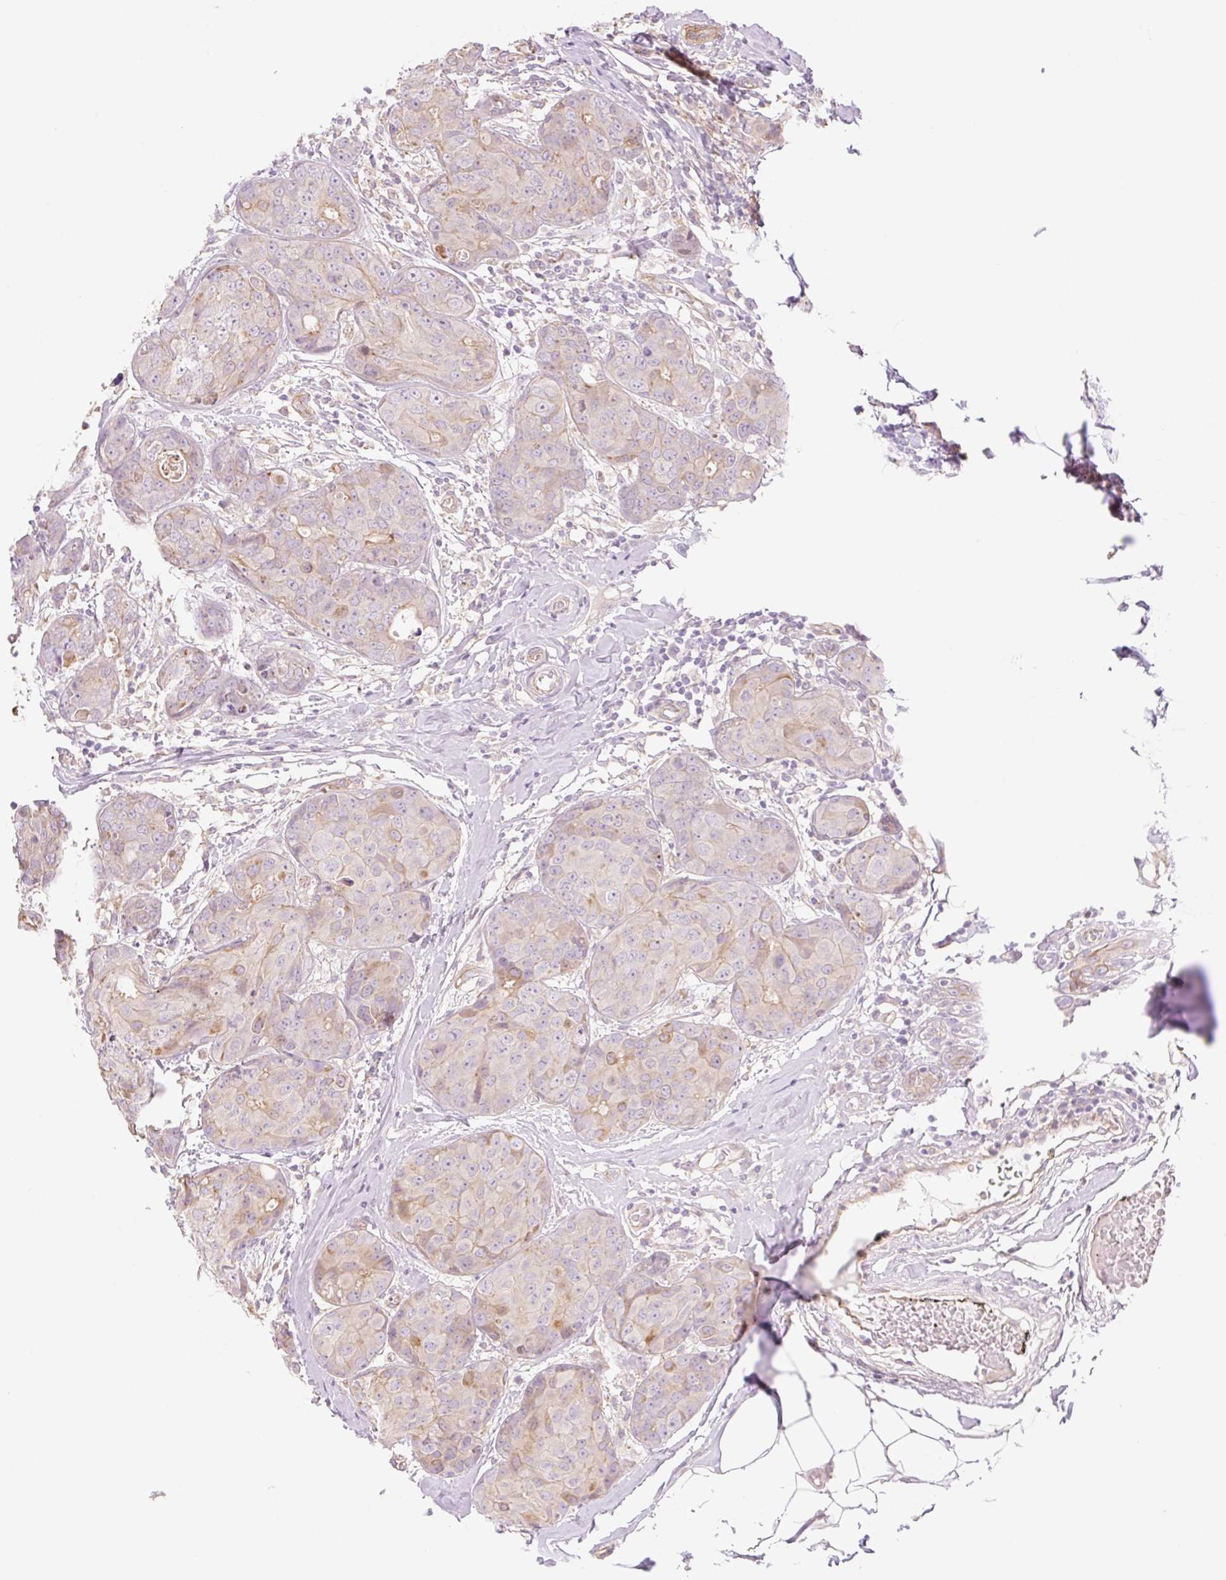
{"staining": {"intensity": "weak", "quantity": "<25%", "location": "cytoplasmic/membranous"}, "tissue": "breast cancer", "cell_type": "Tumor cells", "image_type": "cancer", "snomed": [{"axis": "morphology", "description": "Duct carcinoma"}, {"axis": "topography", "description": "Breast"}], "caption": "This is an immunohistochemistry (IHC) histopathology image of human breast cancer. There is no positivity in tumor cells.", "gene": "NLRP5", "patient": {"sex": "female", "age": 43}}